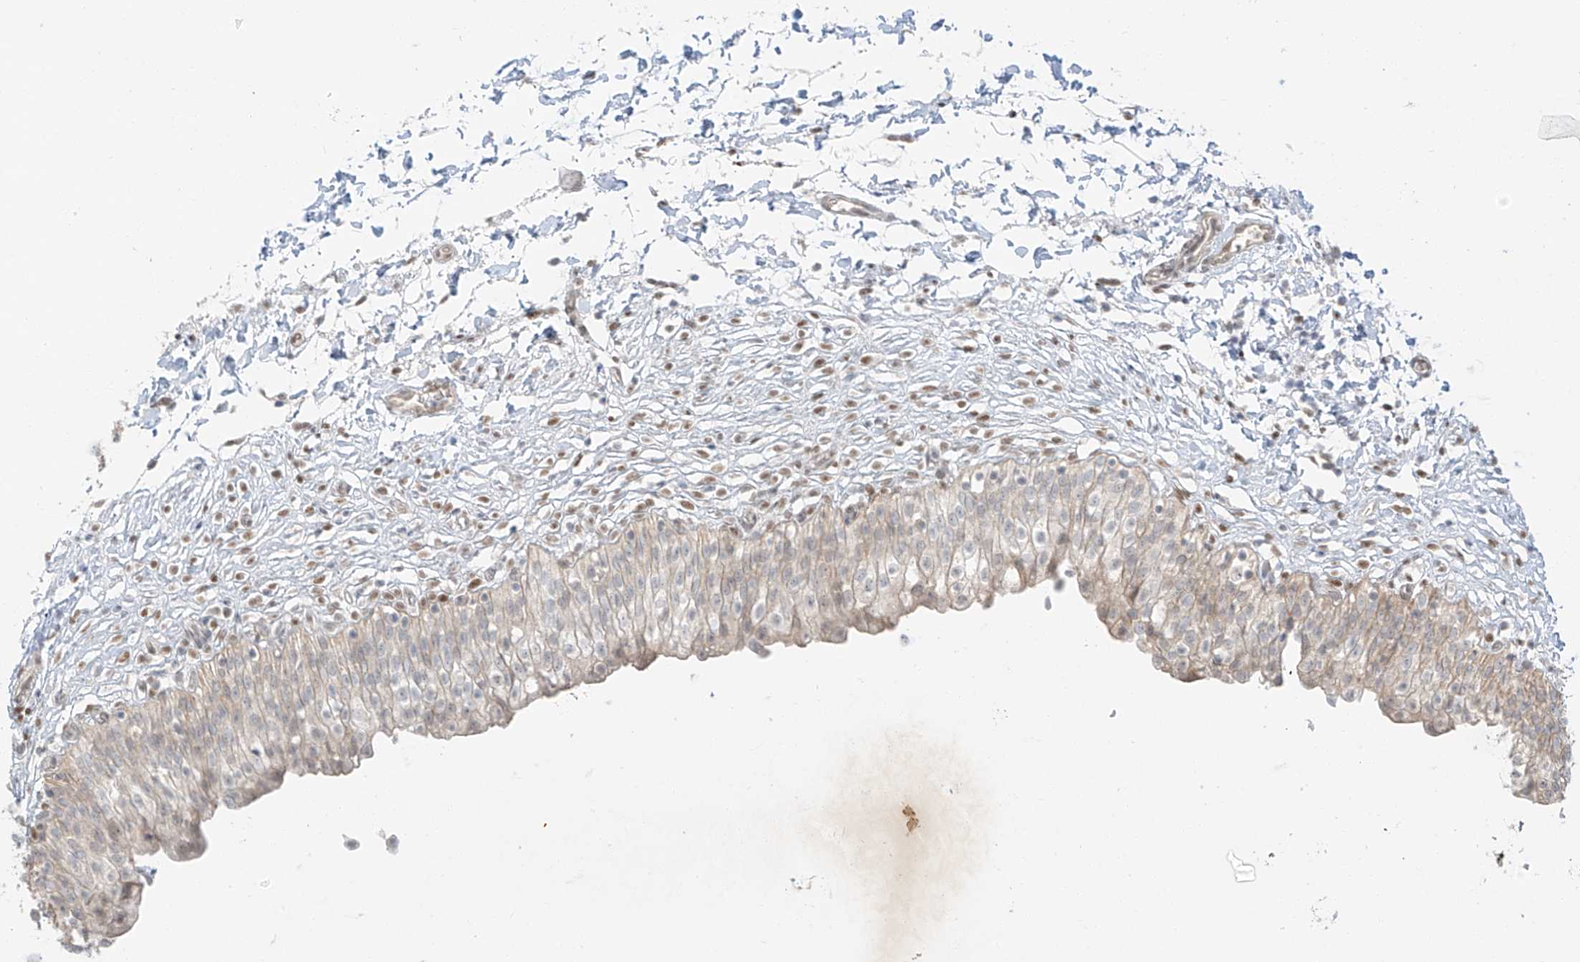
{"staining": {"intensity": "weak", "quantity": "25%-75%", "location": "cytoplasmic/membranous"}, "tissue": "urinary bladder", "cell_type": "Urothelial cells", "image_type": "normal", "snomed": [{"axis": "morphology", "description": "Normal tissue, NOS"}, {"axis": "topography", "description": "Urinary bladder"}], "caption": "Immunohistochemistry micrograph of benign human urinary bladder stained for a protein (brown), which shows low levels of weak cytoplasmic/membranous expression in about 25%-75% of urothelial cells.", "gene": "ZNF774", "patient": {"sex": "male", "age": 55}}